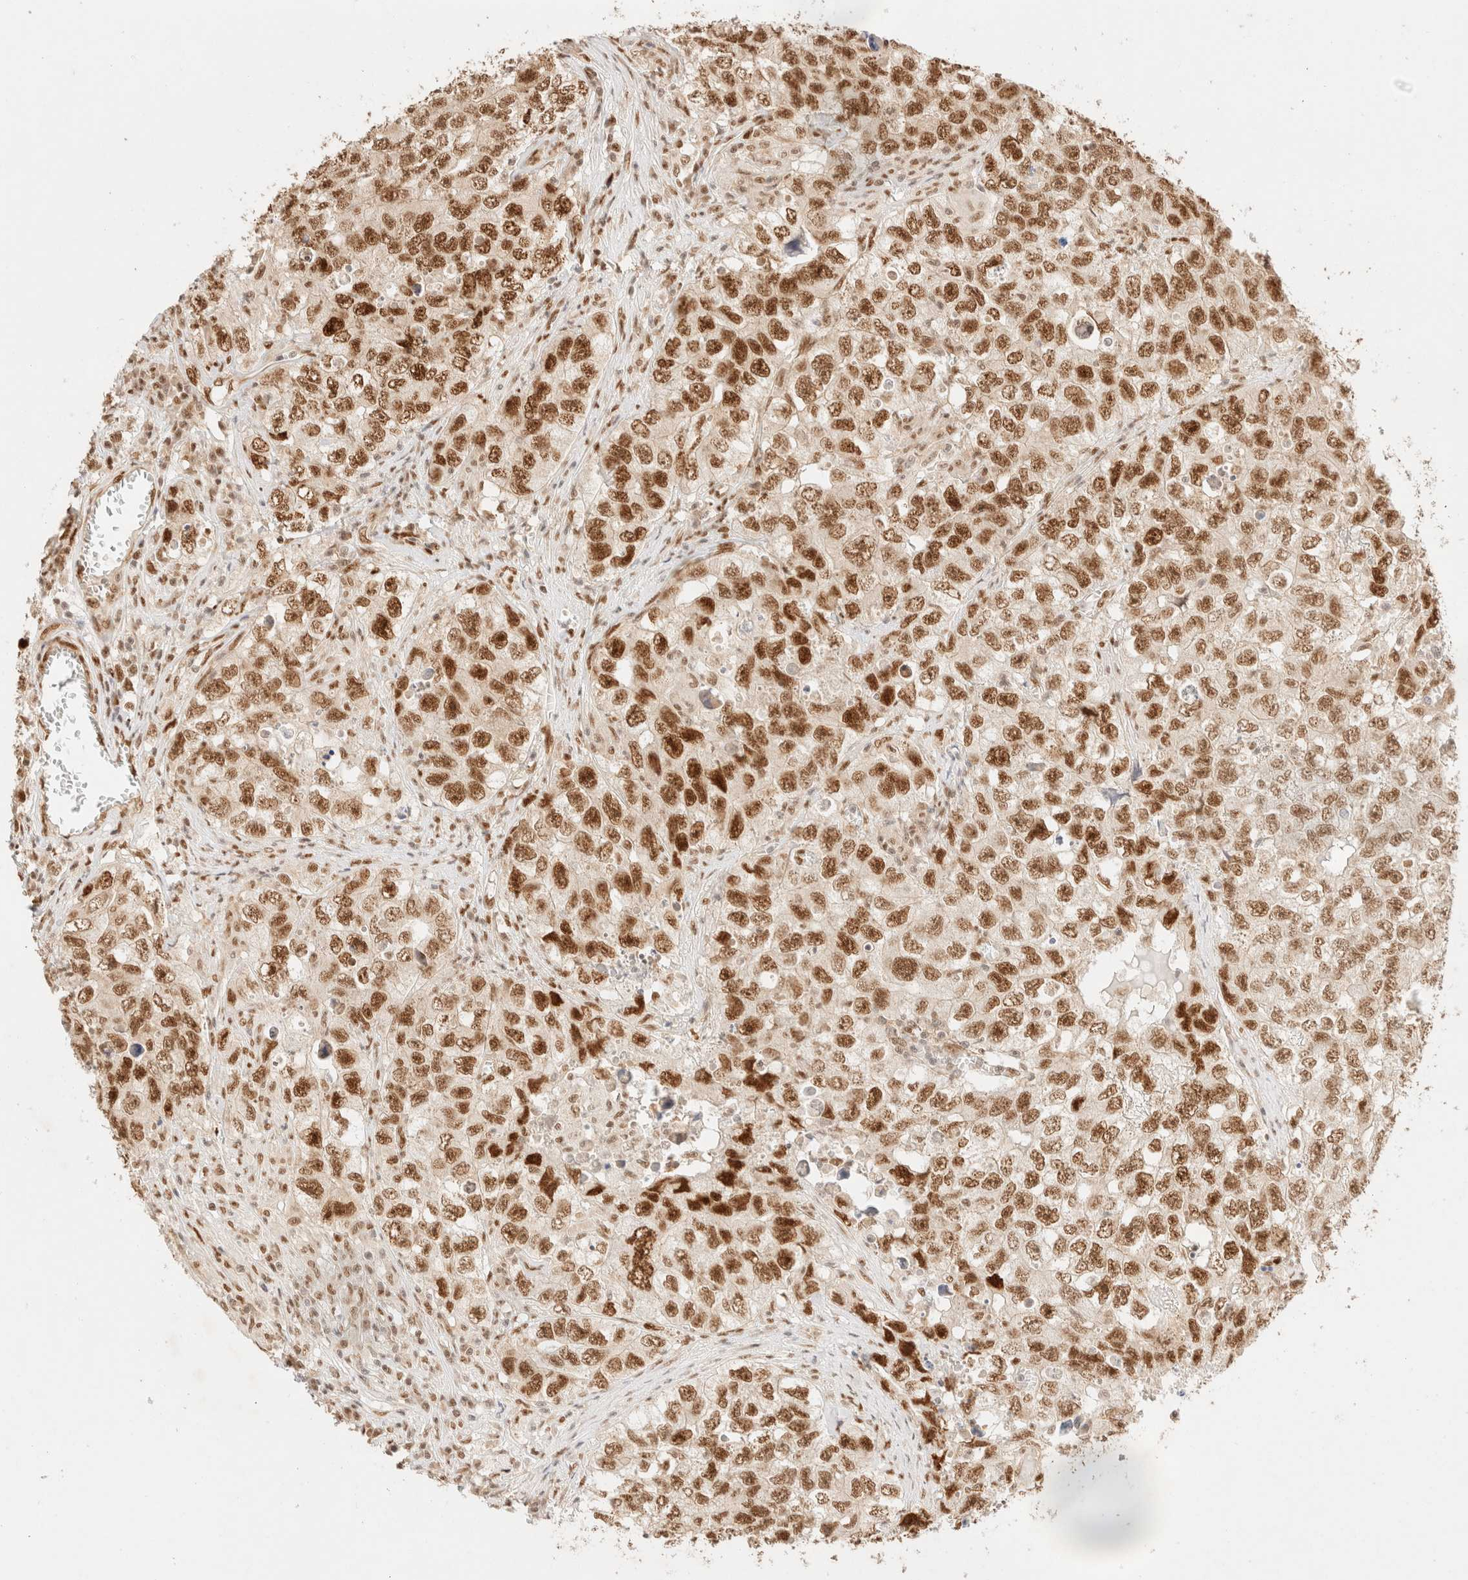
{"staining": {"intensity": "strong", "quantity": ">75%", "location": "nuclear"}, "tissue": "testis cancer", "cell_type": "Tumor cells", "image_type": "cancer", "snomed": [{"axis": "morphology", "description": "Seminoma, NOS"}, {"axis": "morphology", "description": "Carcinoma, Embryonal, NOS"}, {"axis": "topography", "description": "Testis"}], "caption": "Strong nuclear expression for a protein is appreciated in about >75% of tumor cells of embryonal carcinoma (testis) using immunohistochemistry (IHC).", "gene": "ZNF768", "patient": {"sex": "male", "age": 43}}